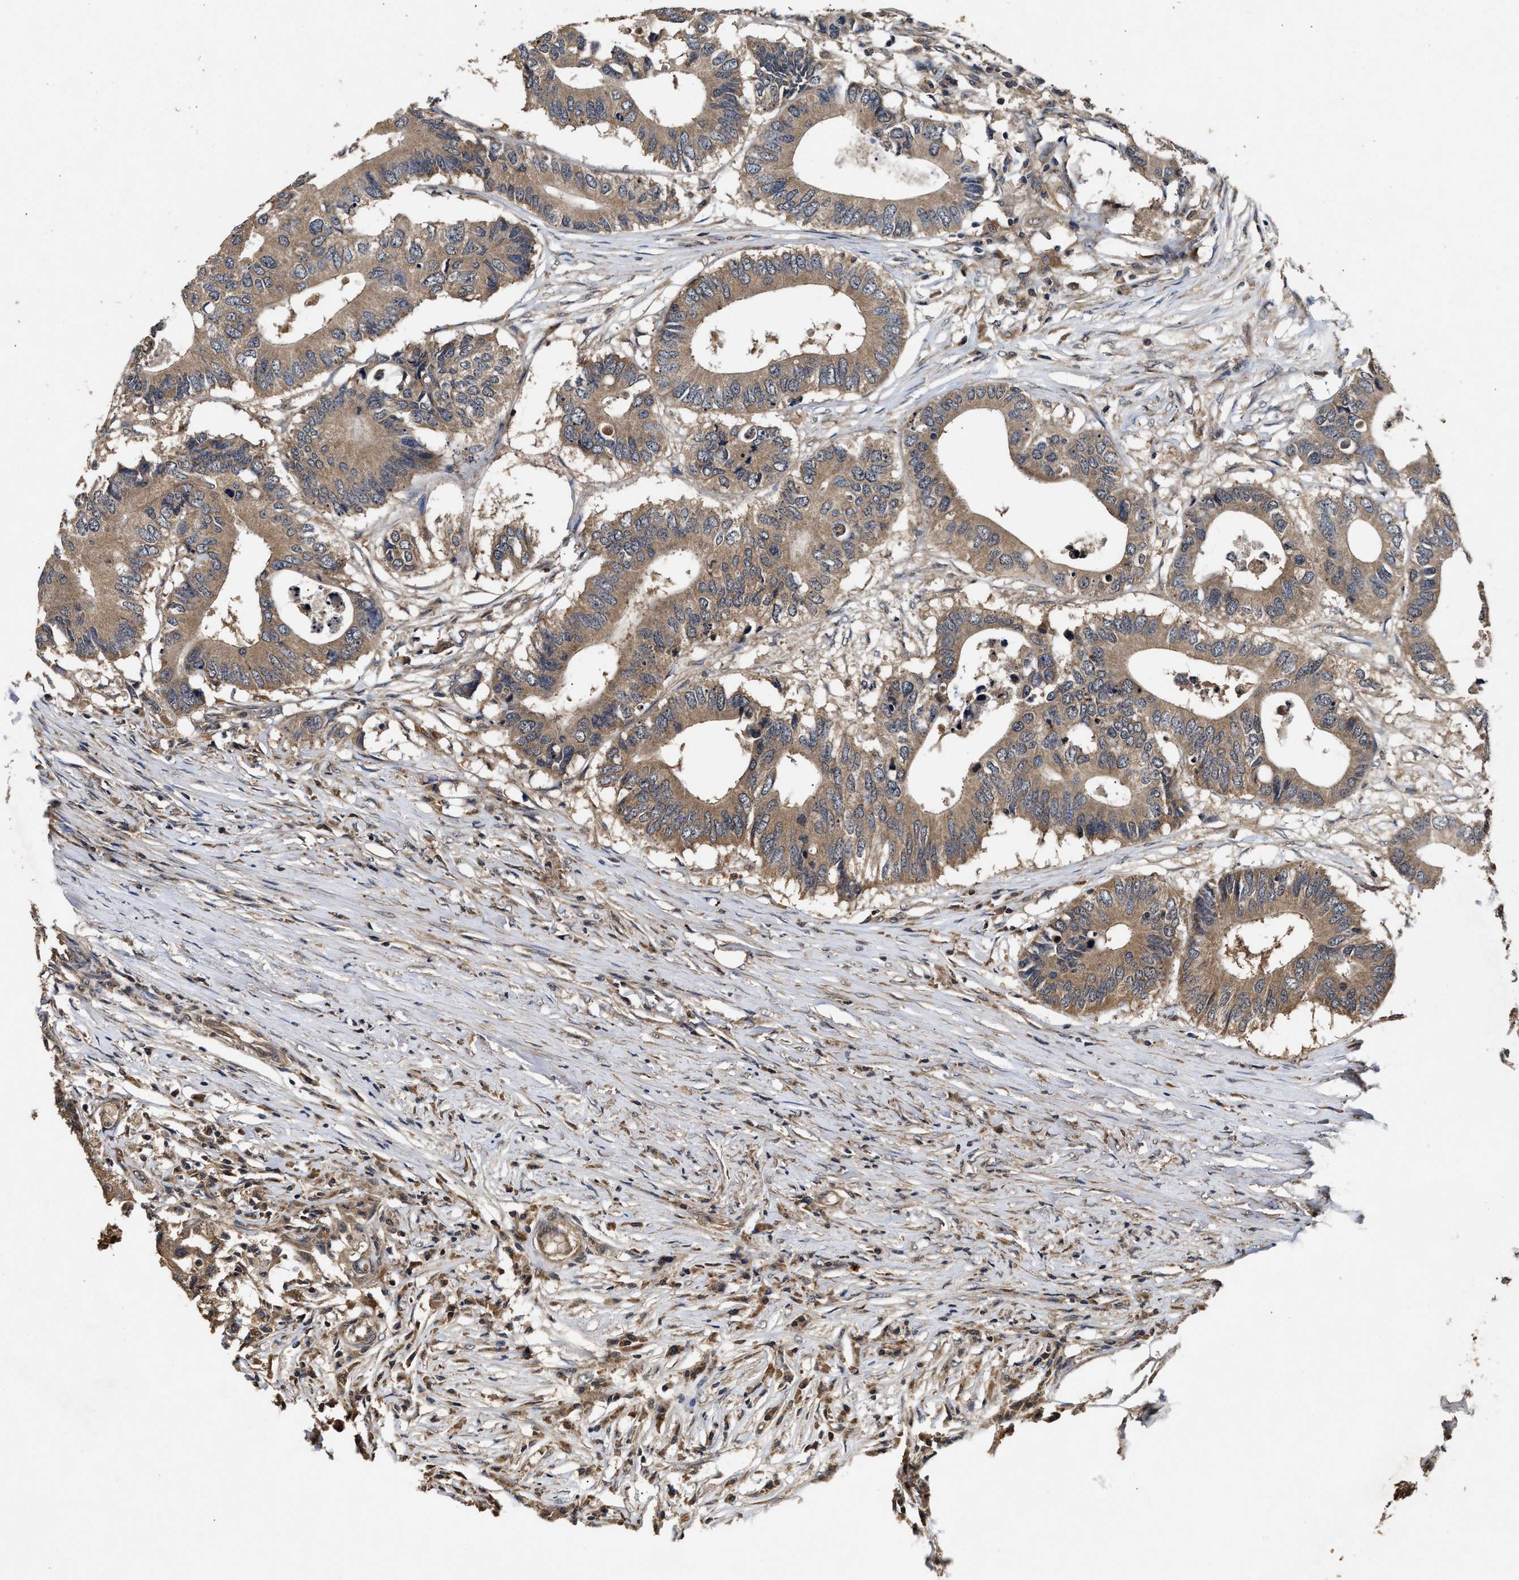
{"staining": {"intensity": "moderate", "quantity": ">75%", "location": "cytoplasmic/membranous"}, "tissue": "colorectal cancer", "cell_type": "Tumor cells", "image_type": "cancer", "snomed": [{"axis": "morphology", "description": "Adenocarcinoma, NOS"}, {"axis": "topography", "description": "Colon"}], "caption": "Immunohistochemical staining of human colorectal adenocarcinoma demonstrates medium levels of moderate cytoplasmic/membranous protein expression in approximately >75% of tumor cells. (DAB (3,3'-diaminobenzidine) IHC with brightfield microscopy, high magnification).", "gene": "PDAP1", "patient": {"sex": "male", "age": 71}}